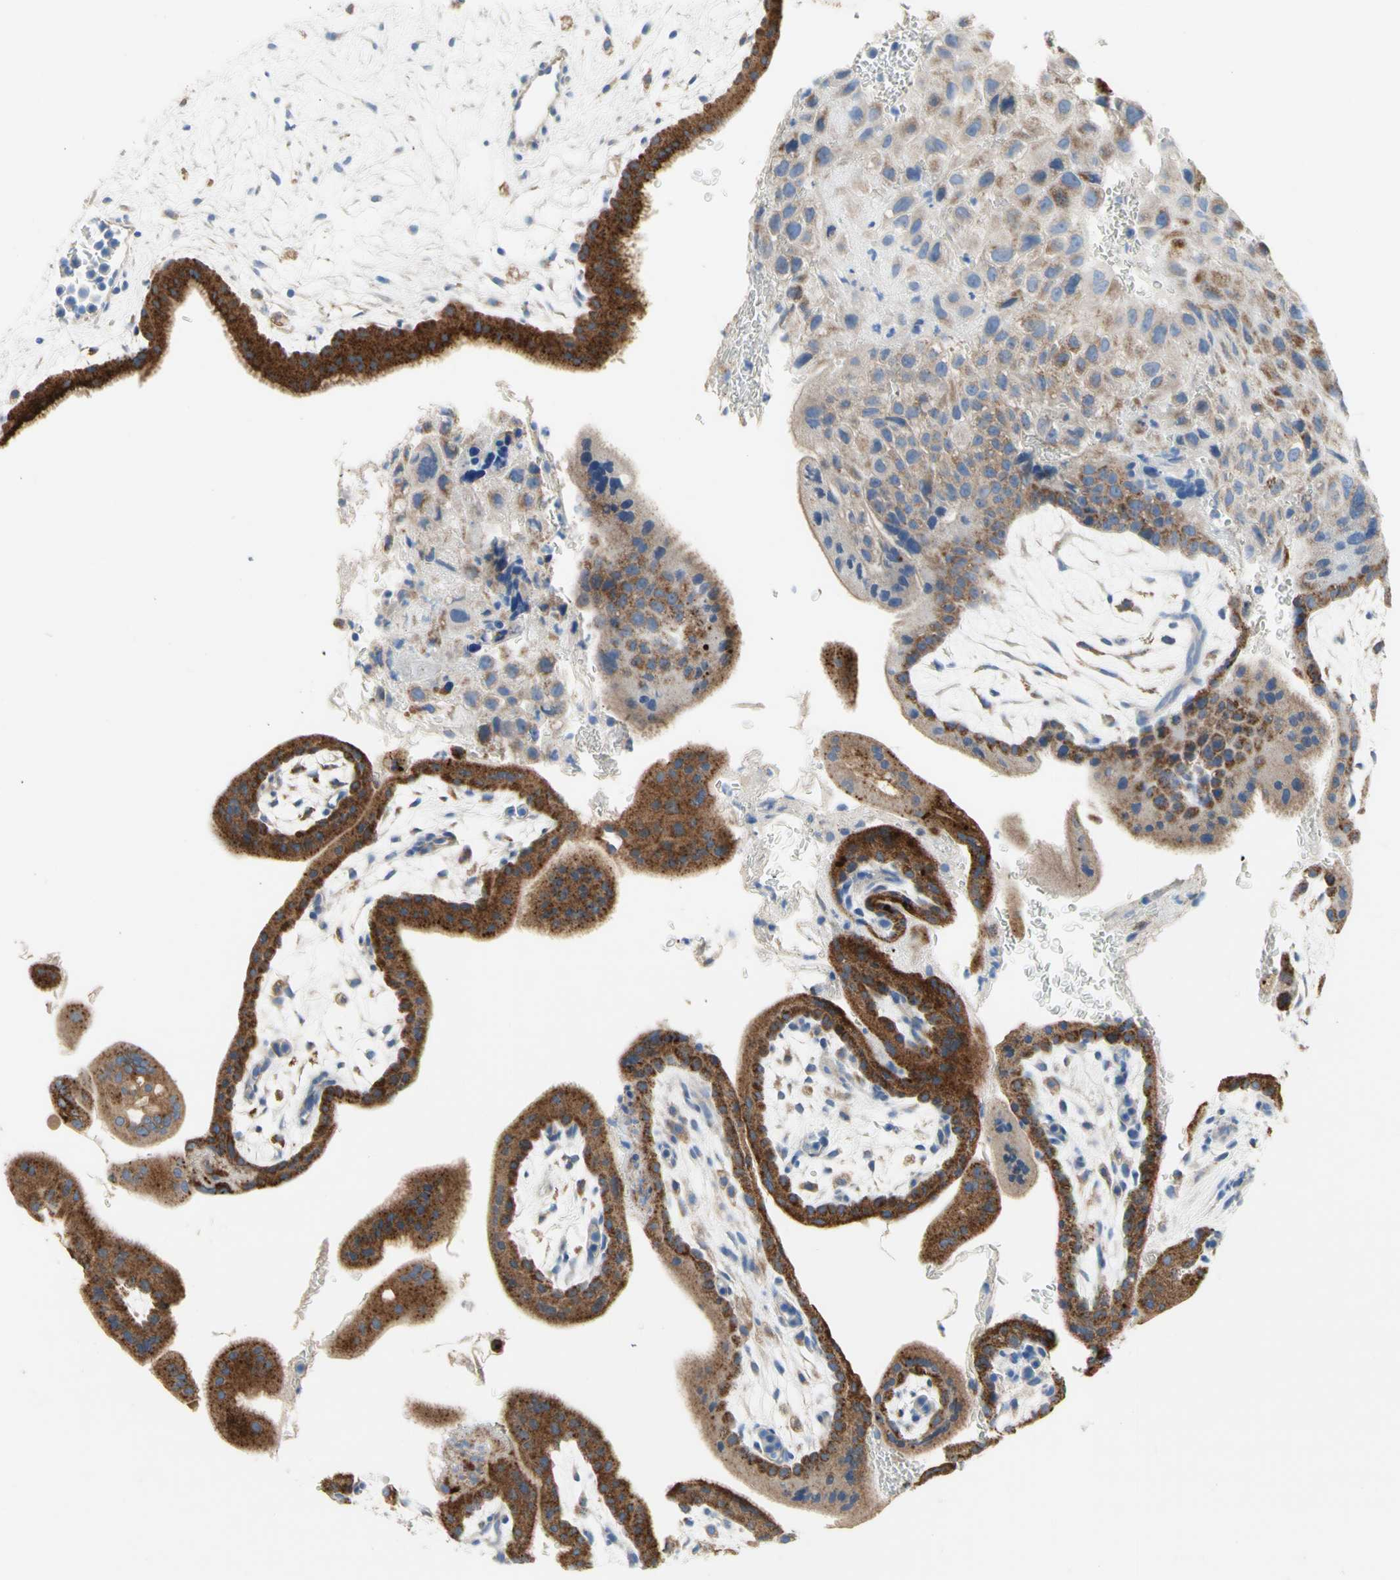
{"staining": {"intensity": "weak", "quantity": ">75%", "location": "cytoplasmic/membranous"}, "tissue": "placenta", "cell_type": "Decidual cells", "image_type": "normal", "snomed": [{"axis": "morphology", "description": "Normal tissue, NOS"}, {"axis": "topography", "description": "Placenta"}], "caption": "Placenta stained for a protein shows weak cytoplasmic/membranous positivity in decidual cells.", "gene": "URB2", "patient": {"sex": "female", "age": 35}}